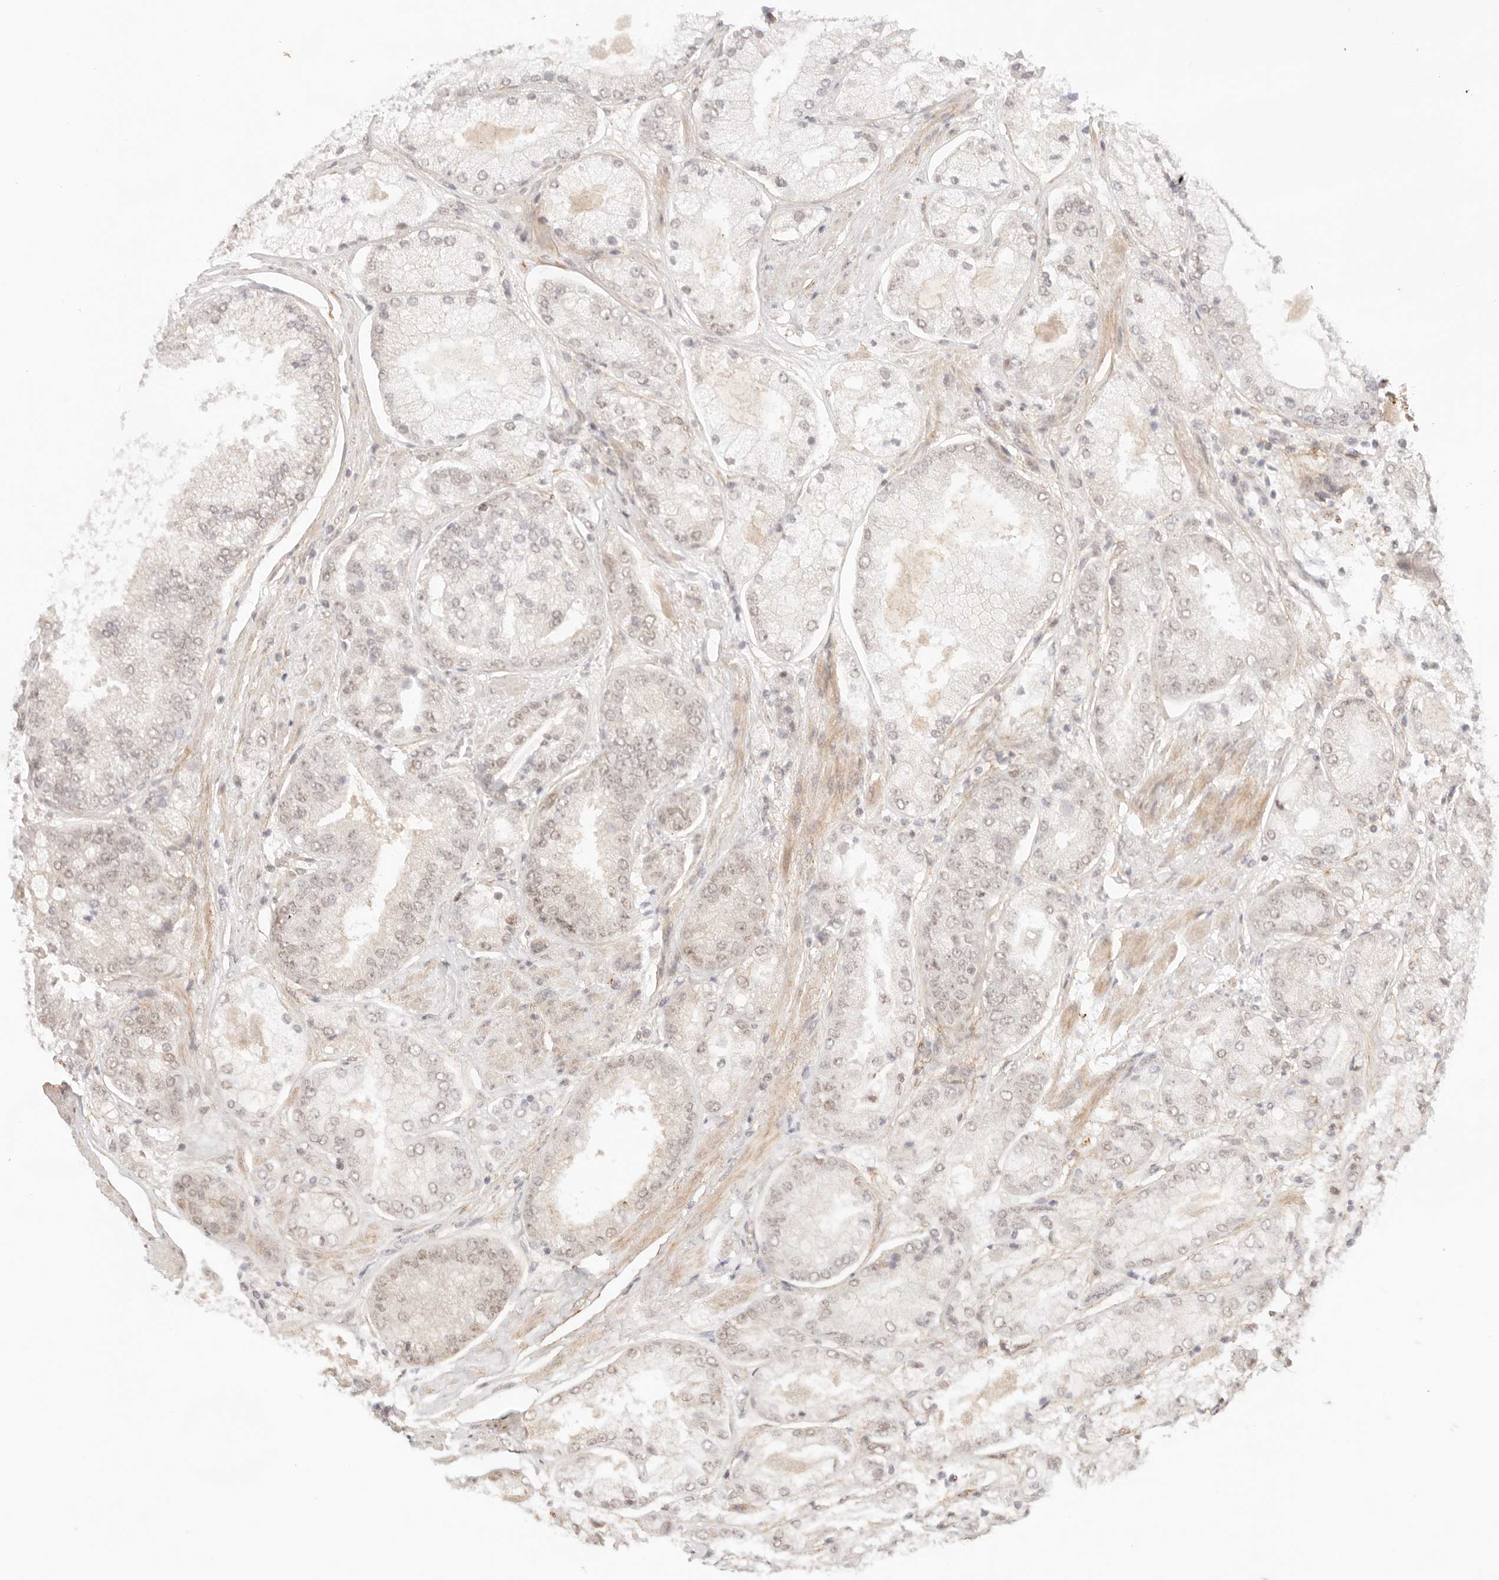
{"staining": {"intensity": "weak", "quantity": "<25%", "location": "nuclear"}, "tissue": "prostate cancer", "cell_type": "Tumor cells", "image_type": "cancer", "snomed": [{"axis": "morphology", "description": "Adenocarcinoma, High grade"}, {"axis": "topography", "description": "Prostate"}], "caption": "There is no significant expression in tumor cells of prostate high-grade adenocarcinoma.", "gene": "GTF2E2", "patient": {"sex": "male", "age": 58}}